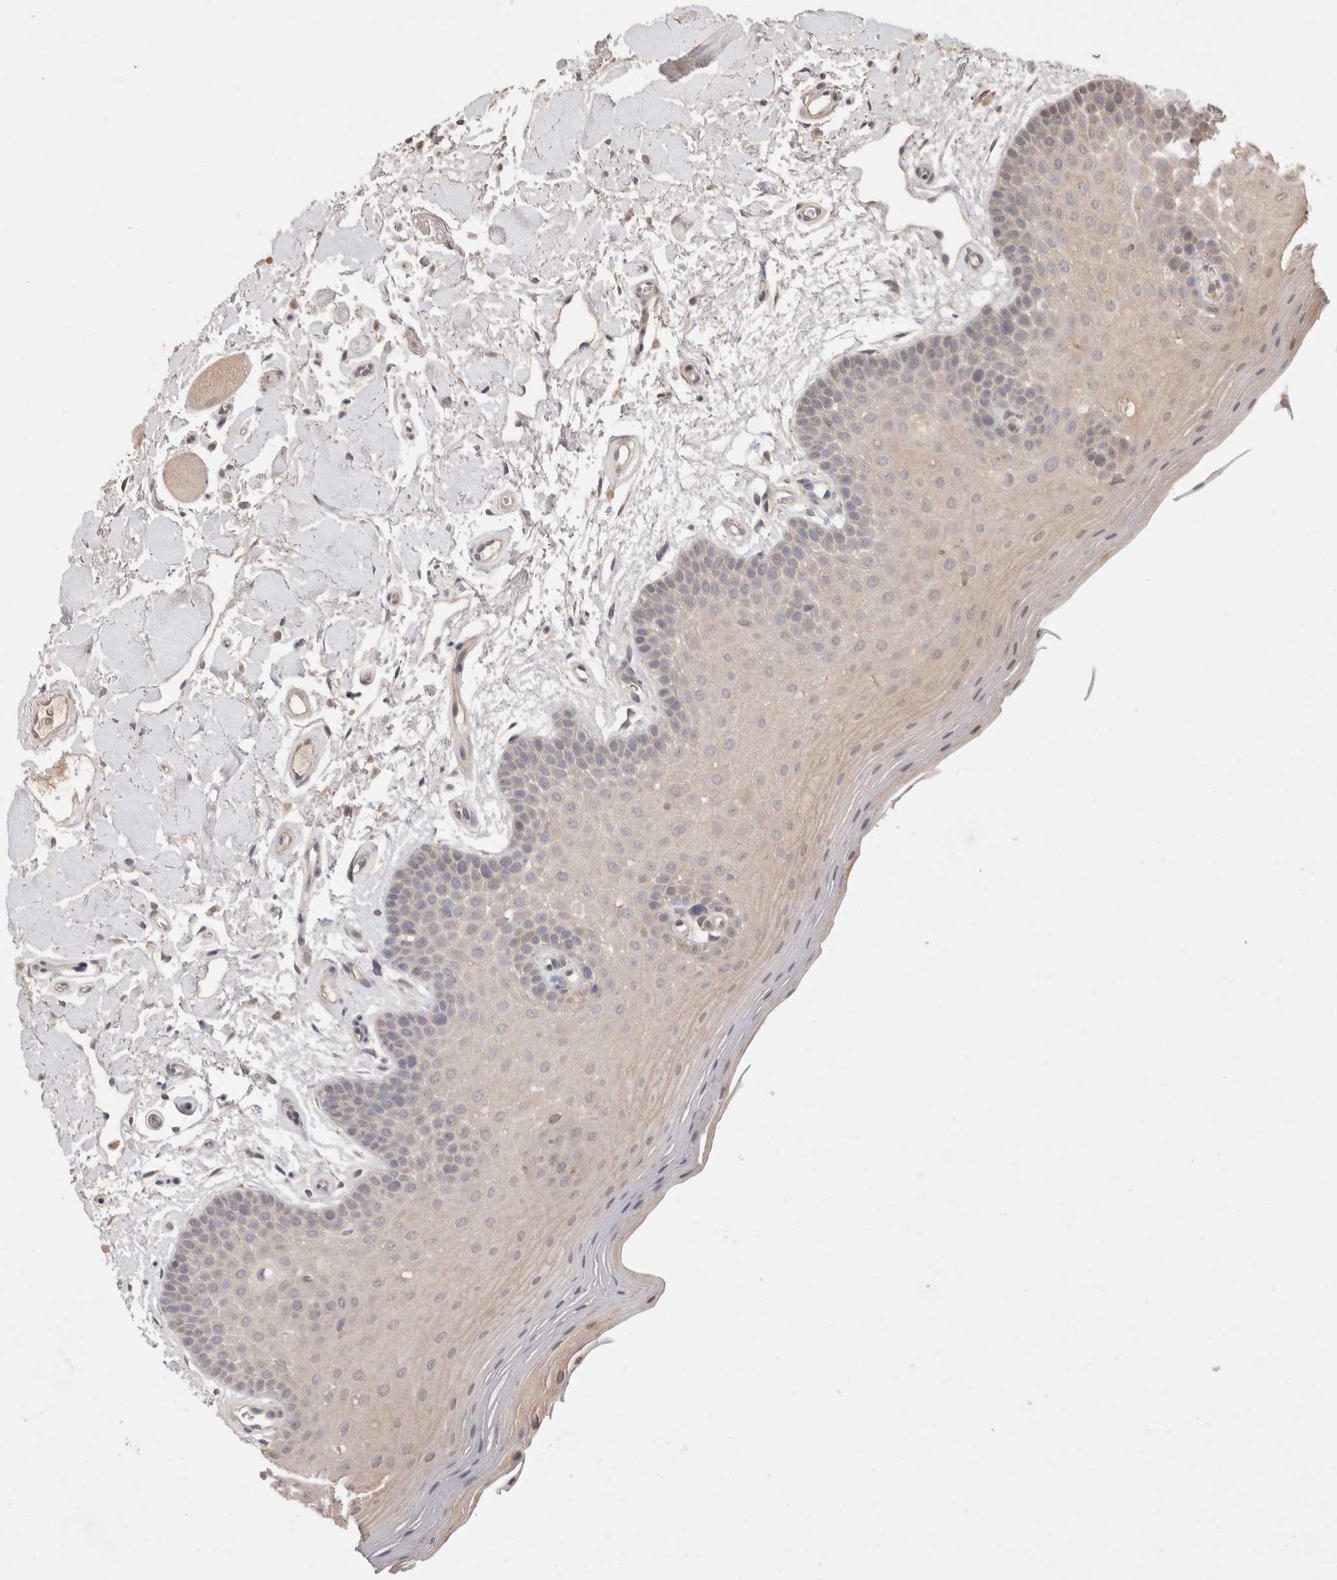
{"staining": {"intensity": "weak", "quantity": "25%-75%", "location": "cytoplasmic/membranous"}, "tissue": "oral mucosa", "cell_type": "Squamous epithelial cells", "image_type": "normal", "snomed": [{"axis": "morphology", "description": "Normal tissue, NOS"}, {"axis": "topography", "description": "Oral tissue"}], "caption": "Immunohistochemistry (IHC) staining of normal oral mucosa, which displays low levels of weak cytoplasmic/membranous positivity in approximately 25%-75% of squamous epithelial cells indicating weak cytoplasmic/membranous protein positivity. The staining was performed using DAB (3,3'-diaminobenzidine) (brown) for protein detection and nuclei were counterstained in hematoxylin (blue).", "gene": "PRMT3", "patient": {"sex": "male", "age": 62}}